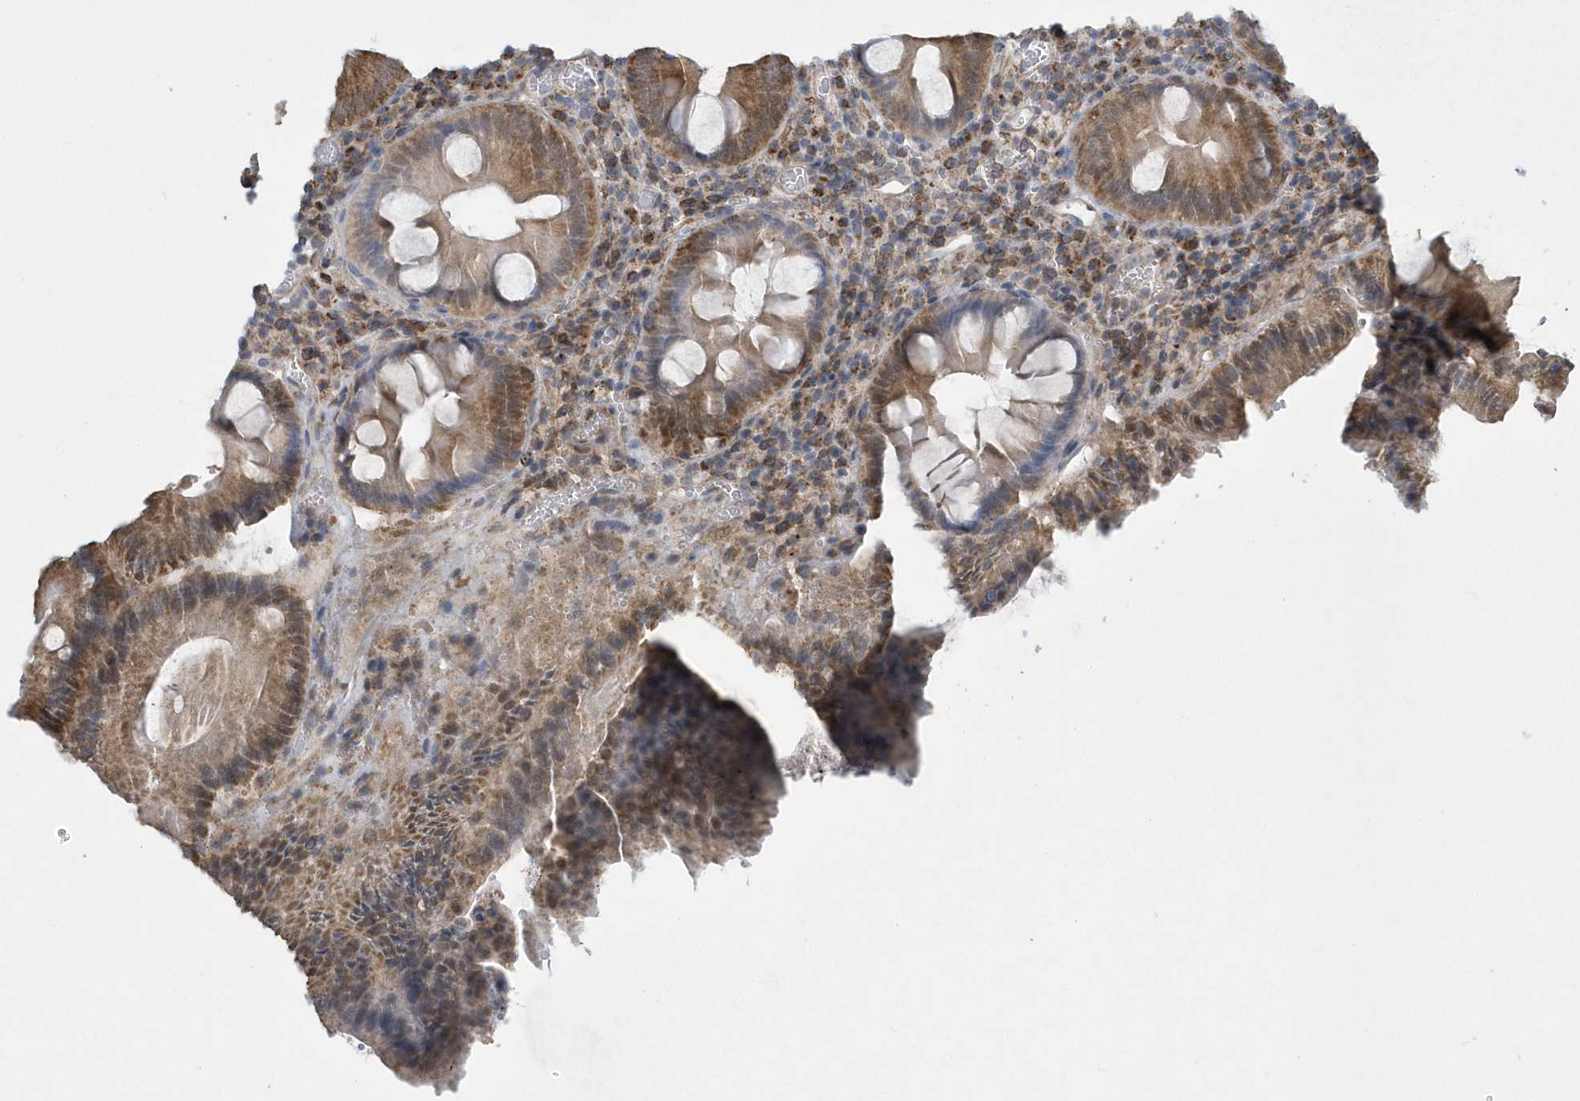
{"staining": {"intensity": "moderate", "quantity": ">75%", "location": "cytoplasmic/membranous"}, "tissue": "colorectal cancer", "cell_type": "Tumor cells", "image_type": "cancer", "snomed": [{"axis": "morphology", "description": "Adenocarcinoma, NOS"}, {"axis": "topography", "description": "Colon"}], "caption": "The histopathology image reveals a brown stain indicating the presence of a protein in the cytoplasmic/membranous of tumor cells in colorectal cancer. (brown staining indicates protein expression, while blue staining denotes nuclei).", "gene": "SLX9", "patient": {"sex": "female", "age": 66}}